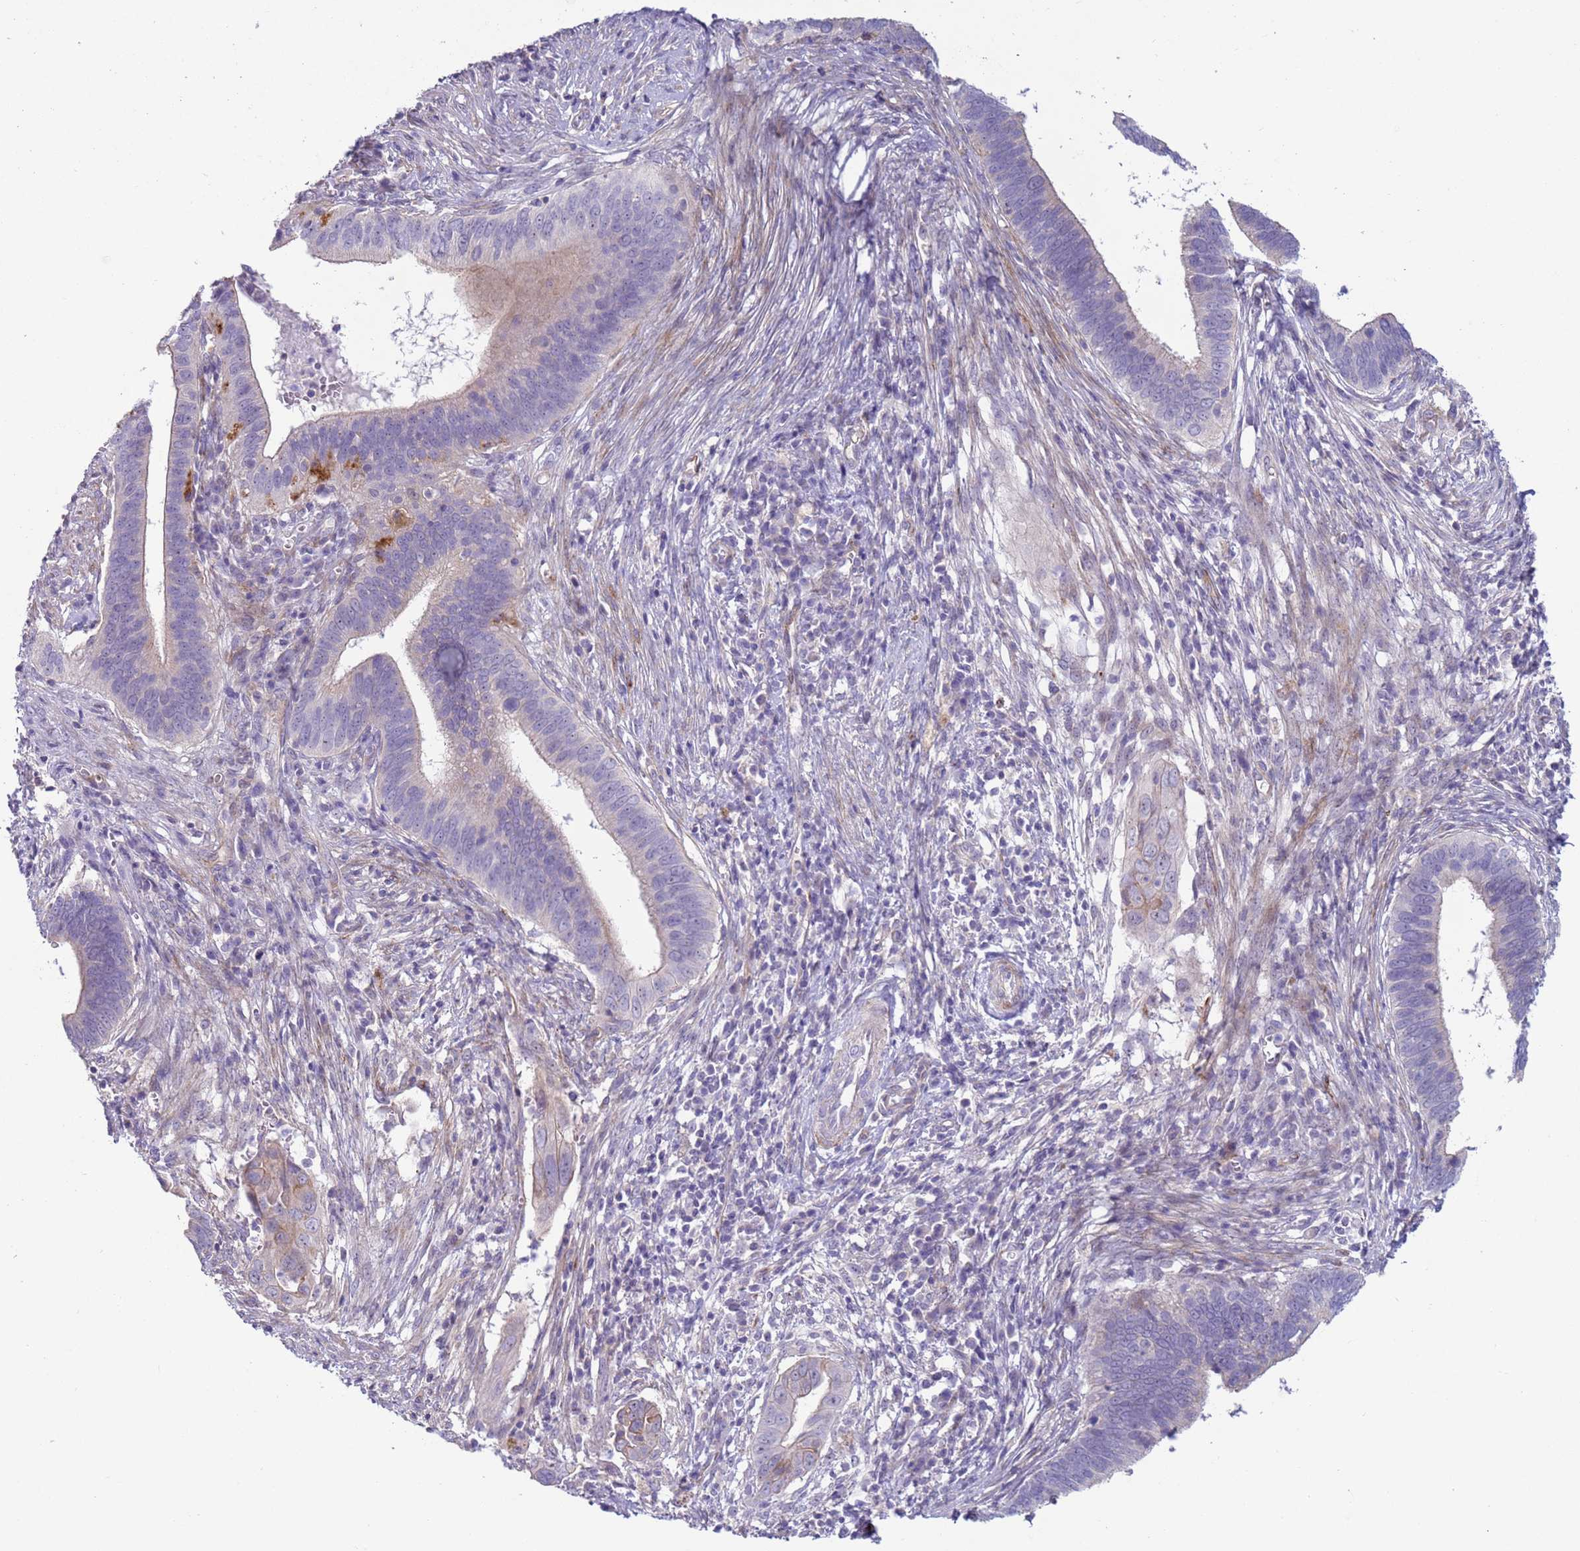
{"staining": {"intensity": "negative", "quantity": "none", "location": "none"}, "tissue": "cervical cancer", "cell_type": "Tumor cells", "image_type": "cancer", "snomed": [{"axis": "morphology", "description": "Adenocarcinoma, NOS"}, {"axis": "topography", "description": "Cervix"}], "caption": "DAB immunohistochemical staining of cervical adenocarcinoma exhibits no significant expression in tumor cells.", "gene": "HEATR1", "patient": {"sex": "female", "age": 42}}